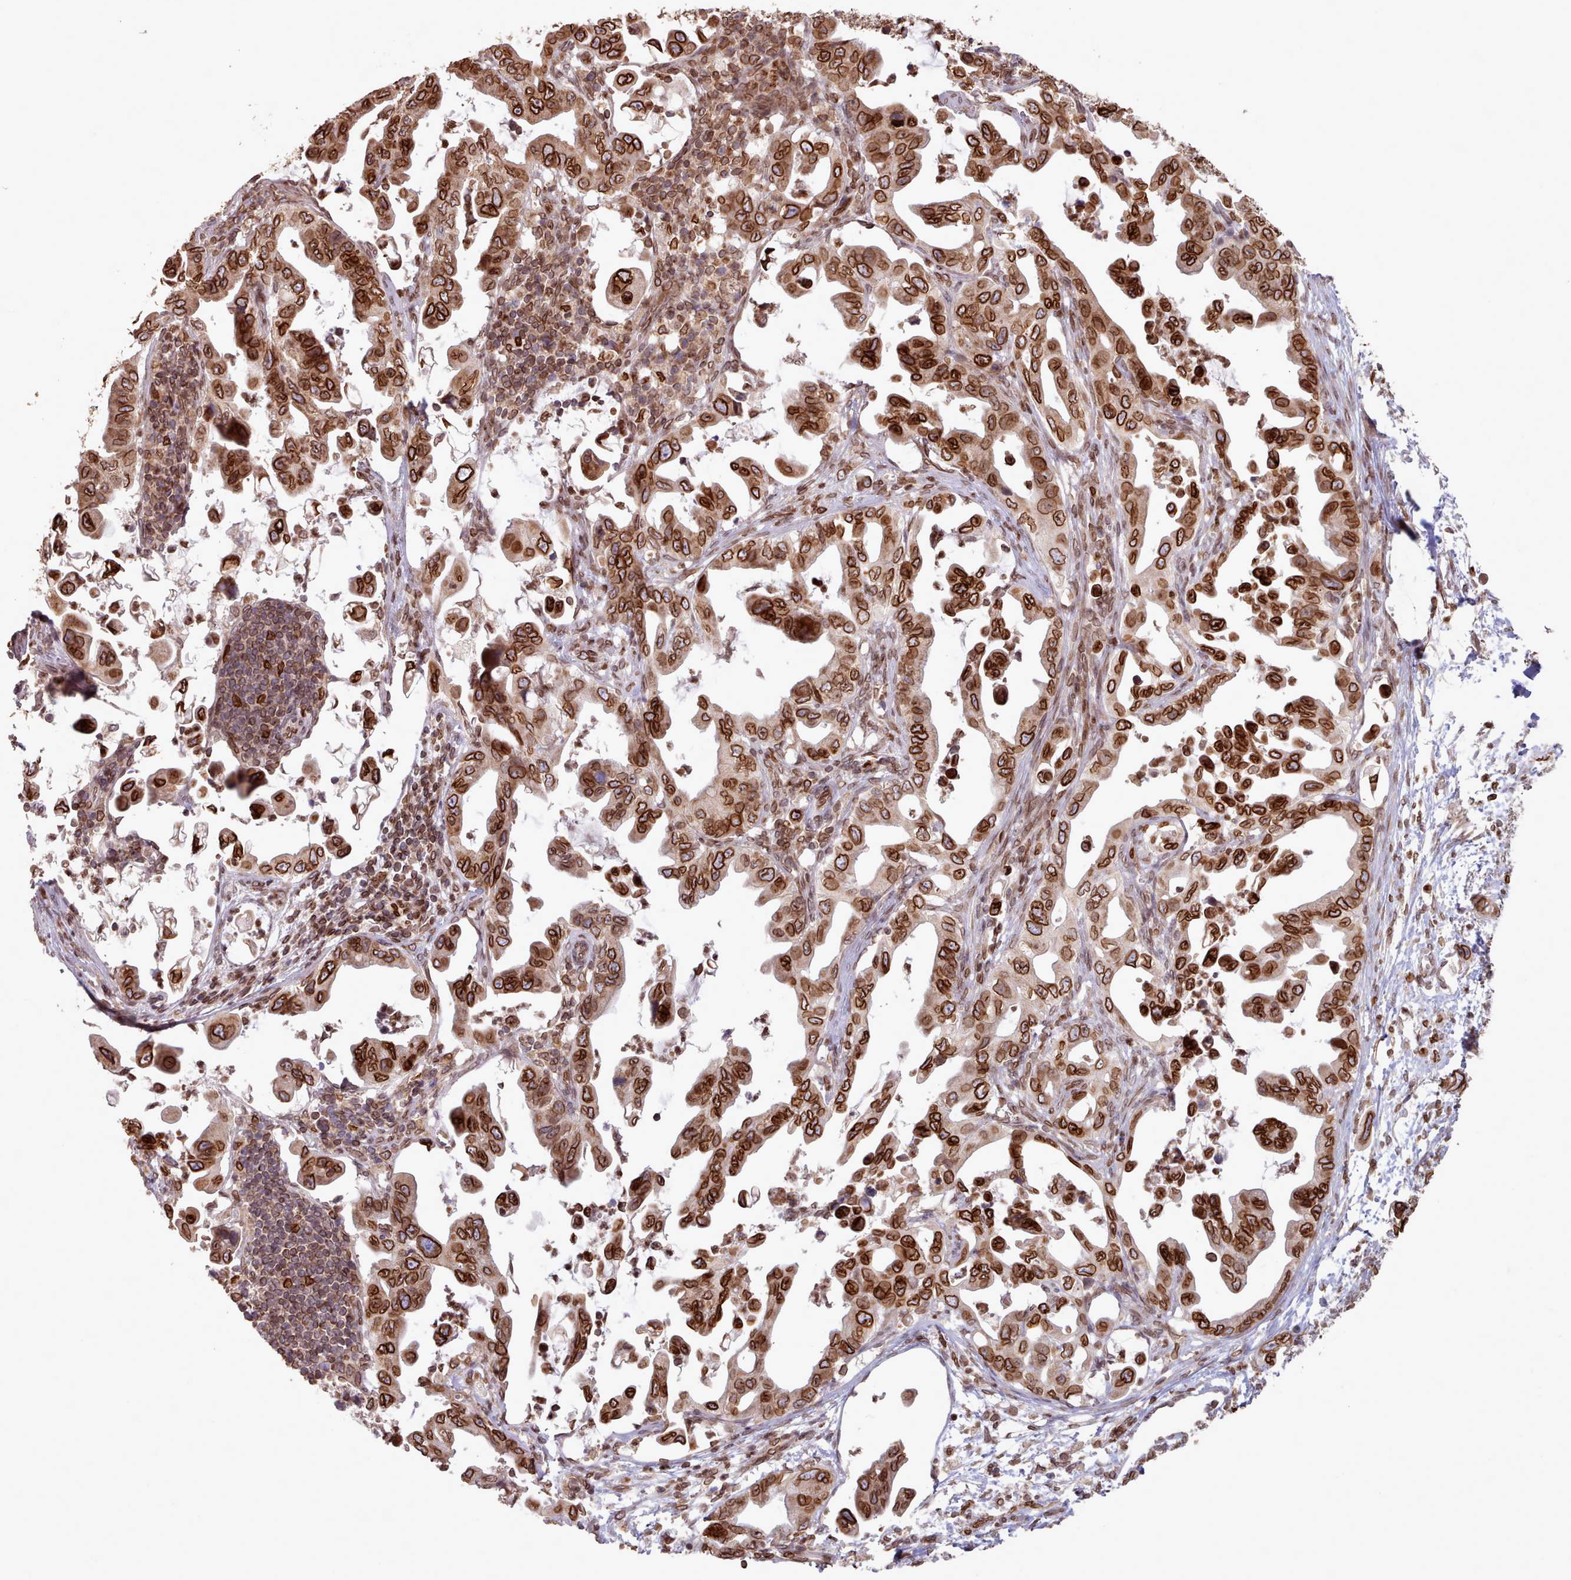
{"staining": {"intensity": "strong", "quantity": ">75%", "location": "cytoplasmic/membranous,nuclear"}, "tissue": "pancreatic cancer", "cell_type": "Tumor cells", "image_type": "cancer", "snomed": [{"axis": "morphology", "description": "Adenocarcinoma, NOS"}, {"axis": "topography", "description": "Pancreas"}], "caption": "Immunohistochemistry (IHC) (DAB (3,3'-diaminobenzidine)) staining of human pancreatic cancer (adenocarcinoma) displays strong cytoplasmic/membranous and nuclear protein expression in approximately >75% of tumor cells. (brown staining indicates protein expression, while blue staining denotes nuclei).", "gene": "TOR1AIP1", "patient": {"sex": "male", "age": 61}}